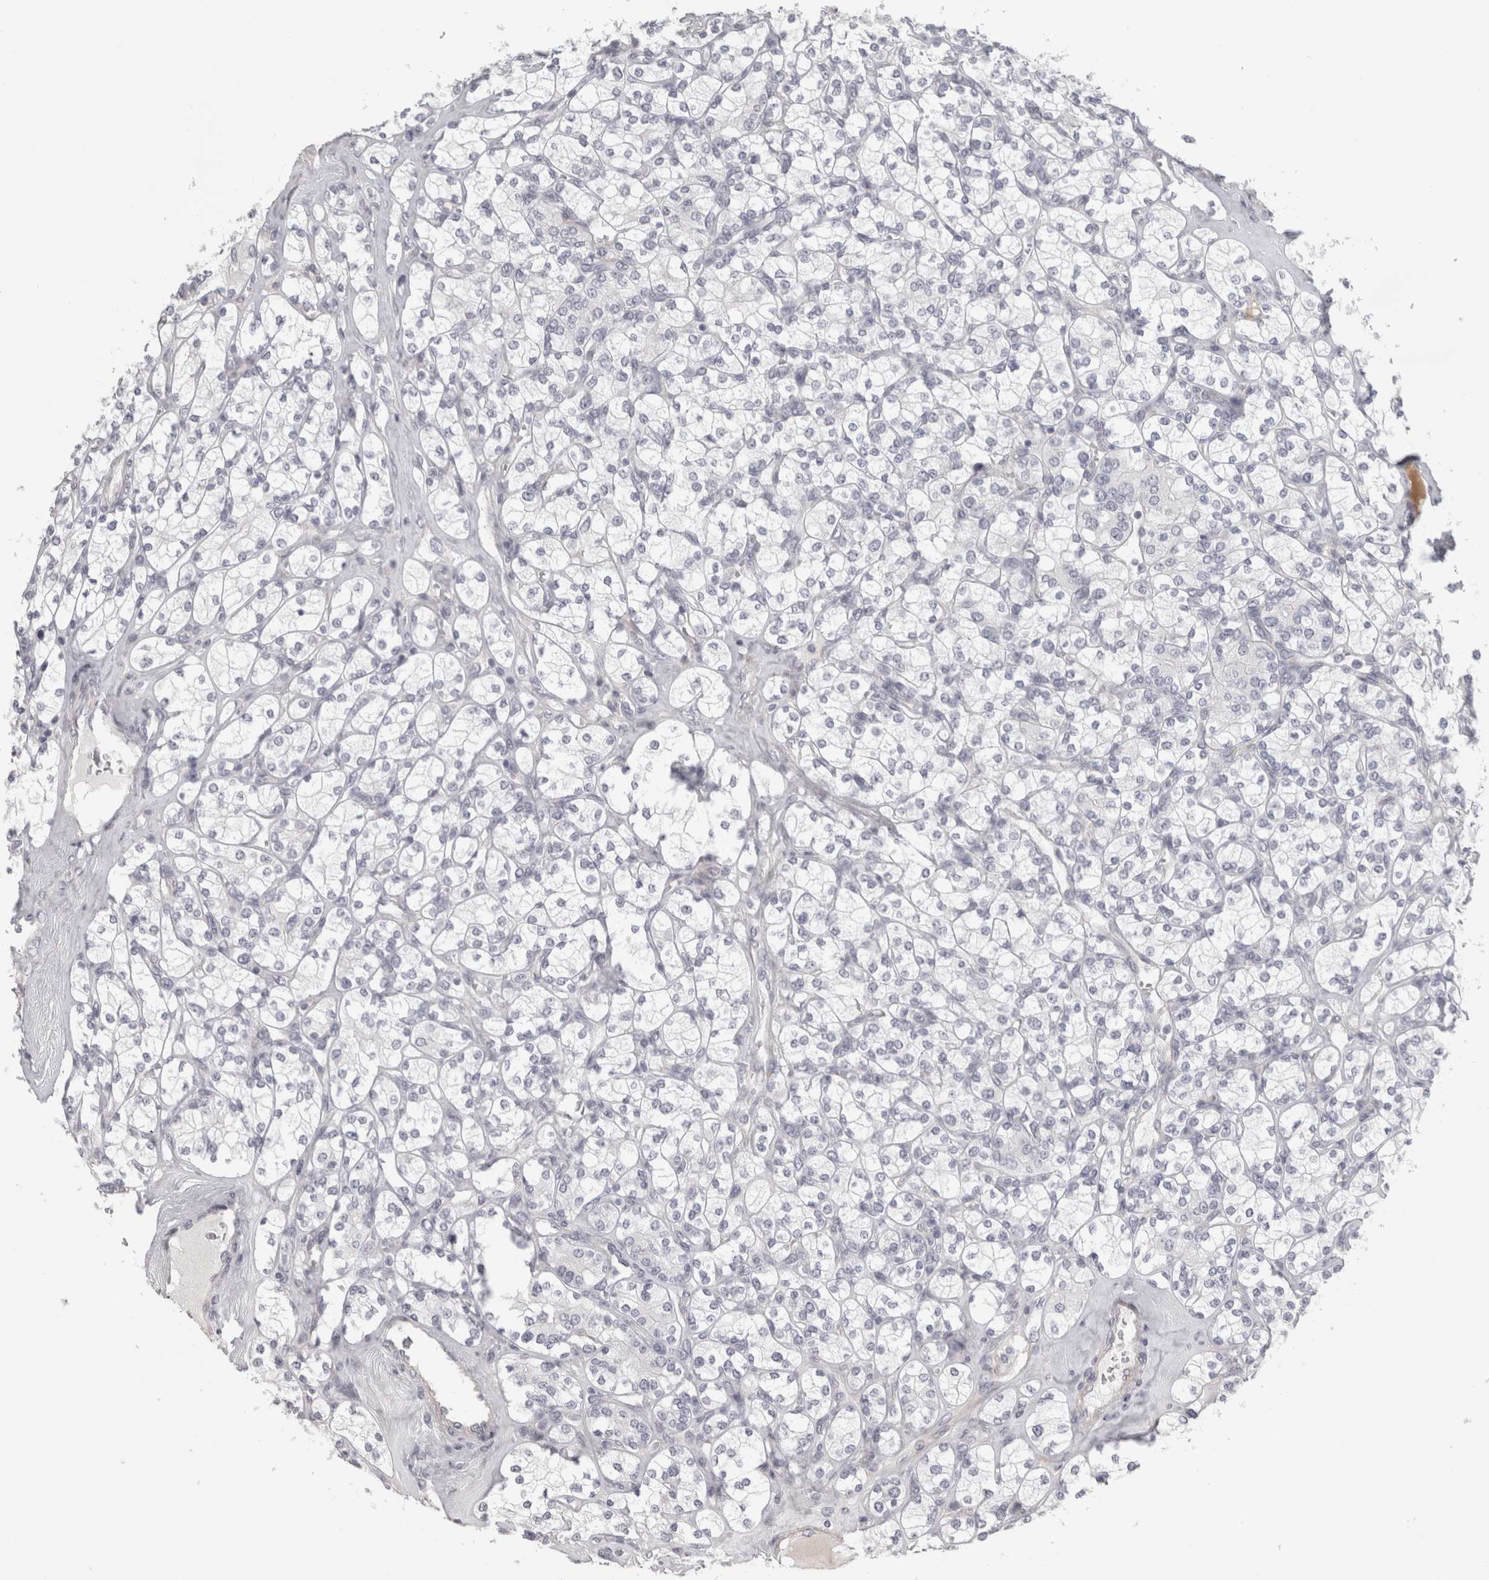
{"staining": {"intensity": "negative", "quantity": "none", "location": "none"}, "tissue": "renal cancer", "cell_type": "Tumor cells", "image_type": "cancer", "snomed": [{"axis": "morphology", "description": "Adenocarcinoma, NOS"}, {"axis": "topography", "description": "Kidney"}], "caption": "This is an immunohistochemistry image of renal cancer. There is no staining in tumor cells.", "gene": "FBLIM1", "patient": {"sex": "male", "age": 77}}